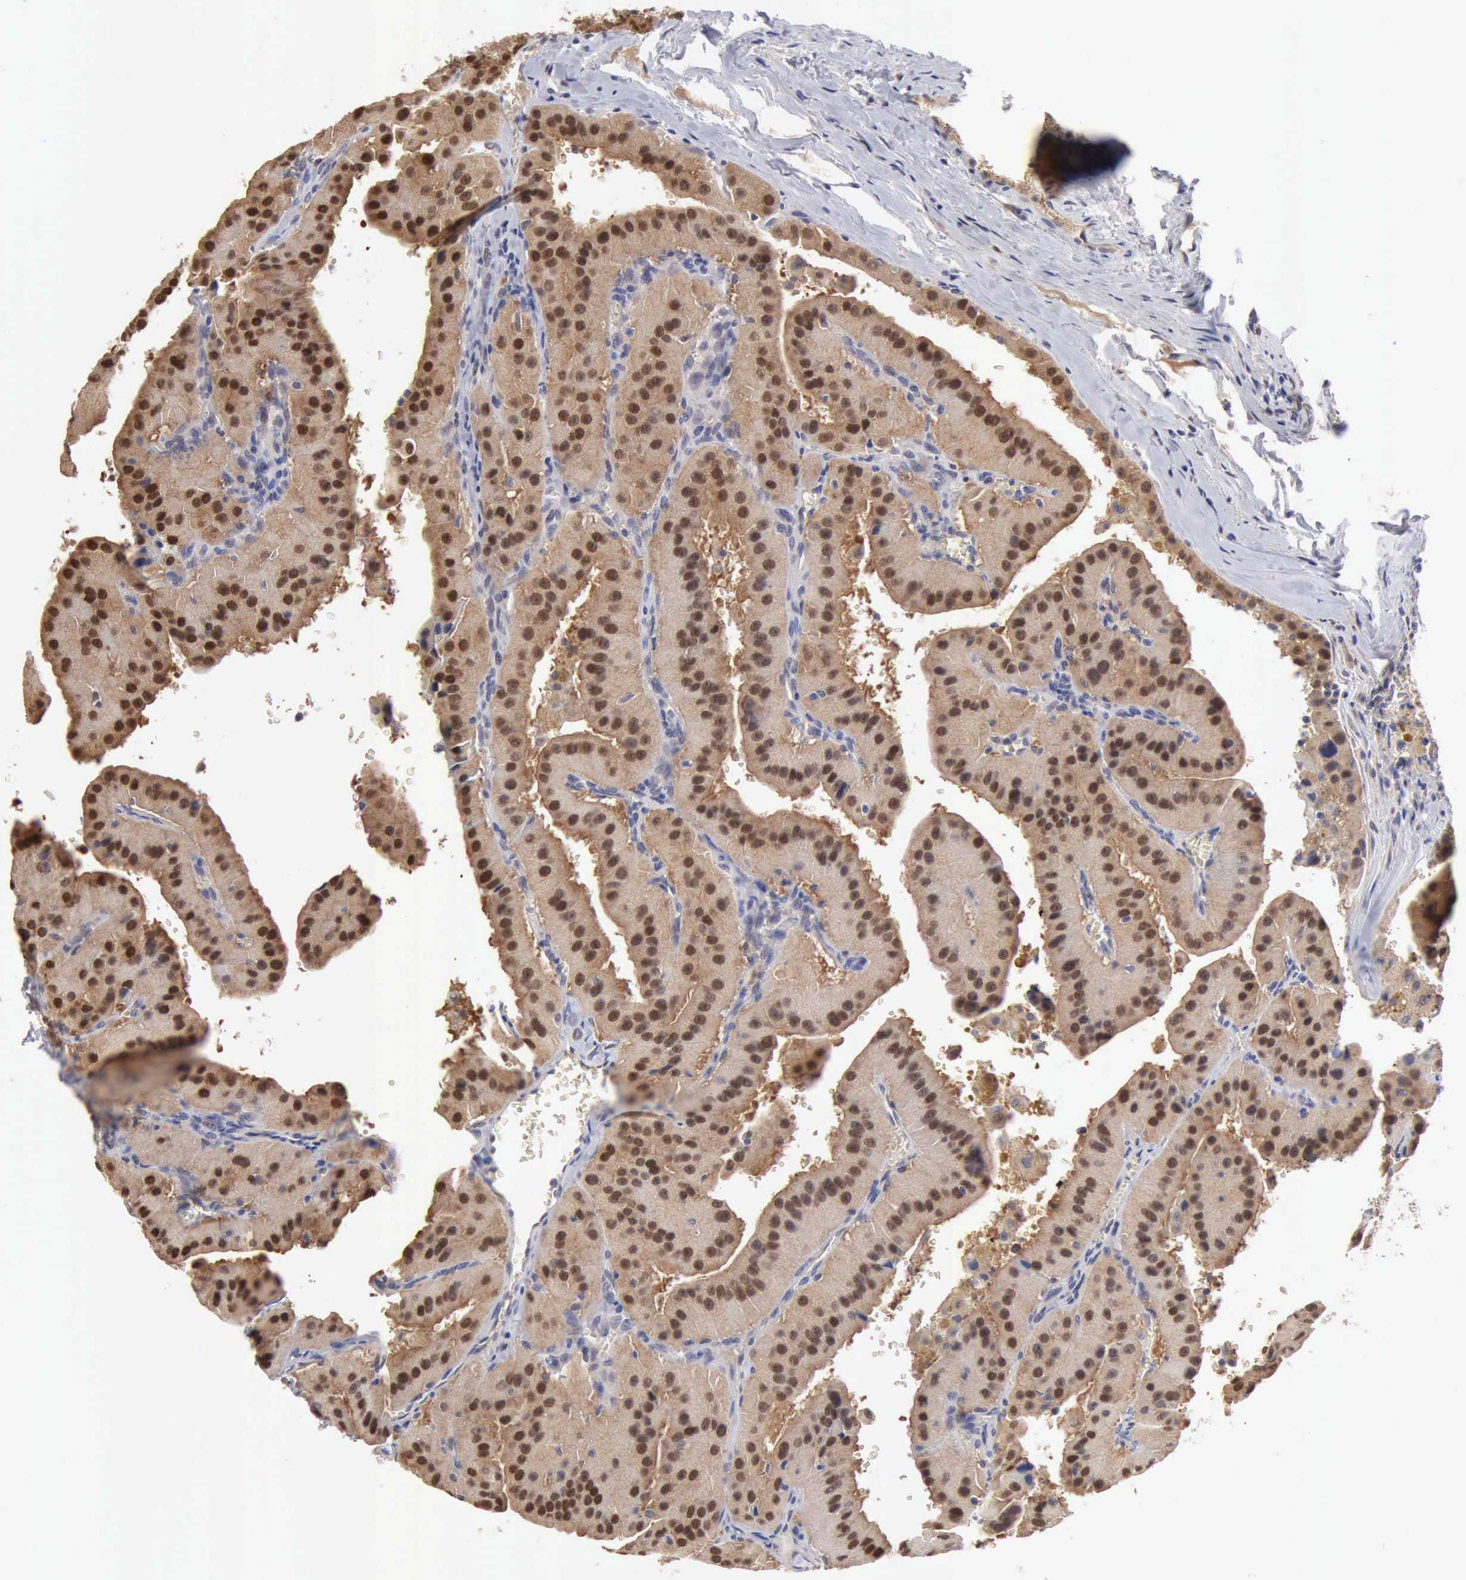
{"staining": {"intensity": "moderate", "quantity": ">75%", "location": "cytoplasmic/membranous,nuclear"}, "tissue": "thyroid cancer", "cell_type": "Tumor cells", "image_type": "cancer", "snomed": [{"axis": "morphology", "description": "Carcinoma, NOS"}, {"axis": "topography", "description": "Thyroid gland"}], "caption": "IHC (DAB) staining of human thyroid cancer reveals moderate cytoplasmic/membranous and nuclear protein expression in about >75% of tumor cells. (Brightfield microscopy of DAB IHC at high magnification).", "gene": "PTGR2", "patient": {"sex": "male", "age": 76}}